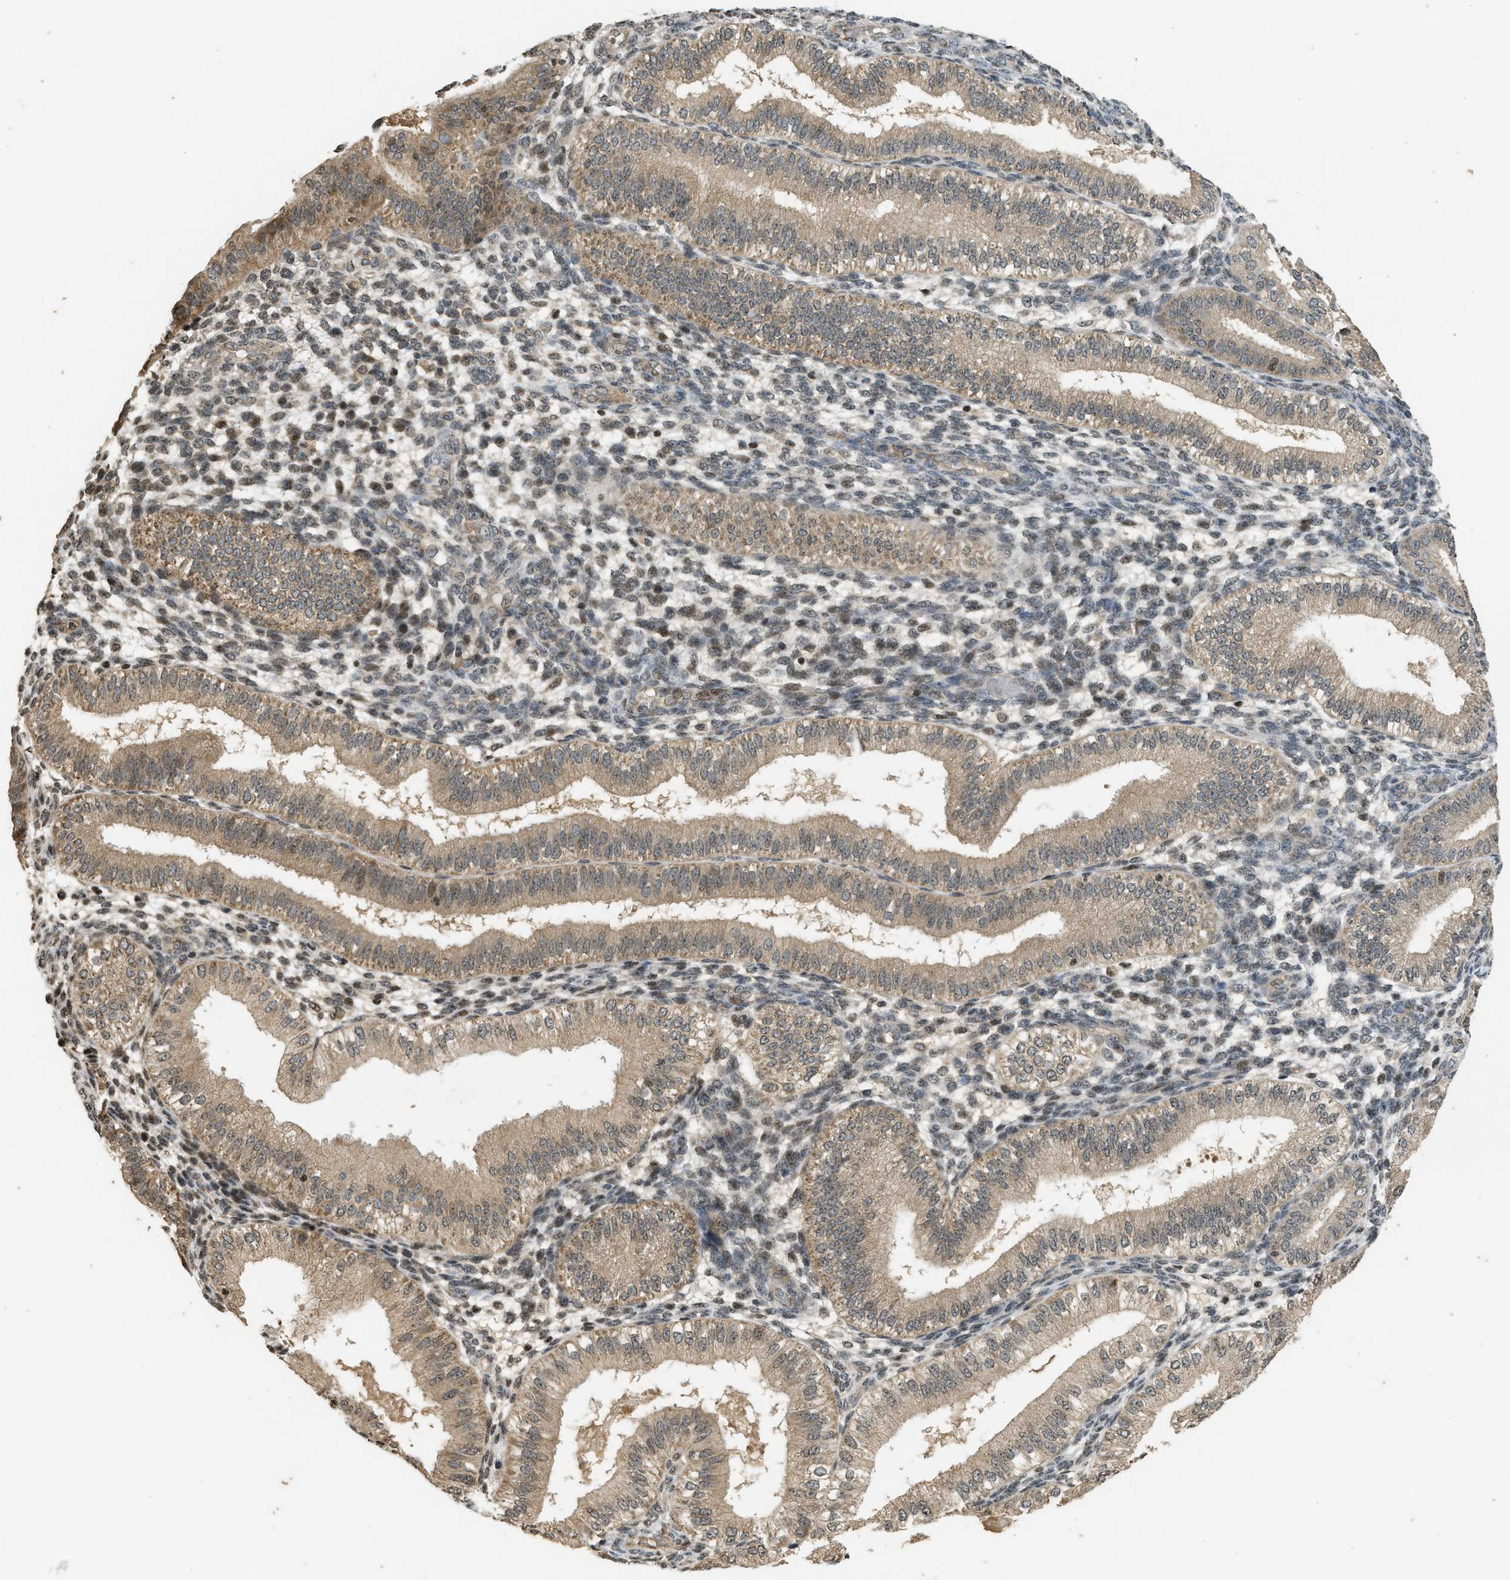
{"staining": {"intensity": "moderate", "quantity": "25%-75%", "location": "nuclear"}, "tissue": "endometrium", "cell_type": "Cells in endometrial stroma", "image_type": "normal", "snomed": [{"axis": "morphology", "description": "Normal tissue, NOS"}, {"axis": "topography", "description": "Endometrium"}], "caption": "A photomicrograph of endometrium stained for a protein displays moderate nuclear brown staining in cells in endometrial stroma.", "gene": "SIAH1", "patient": {"sex": "female", "age": 39}}